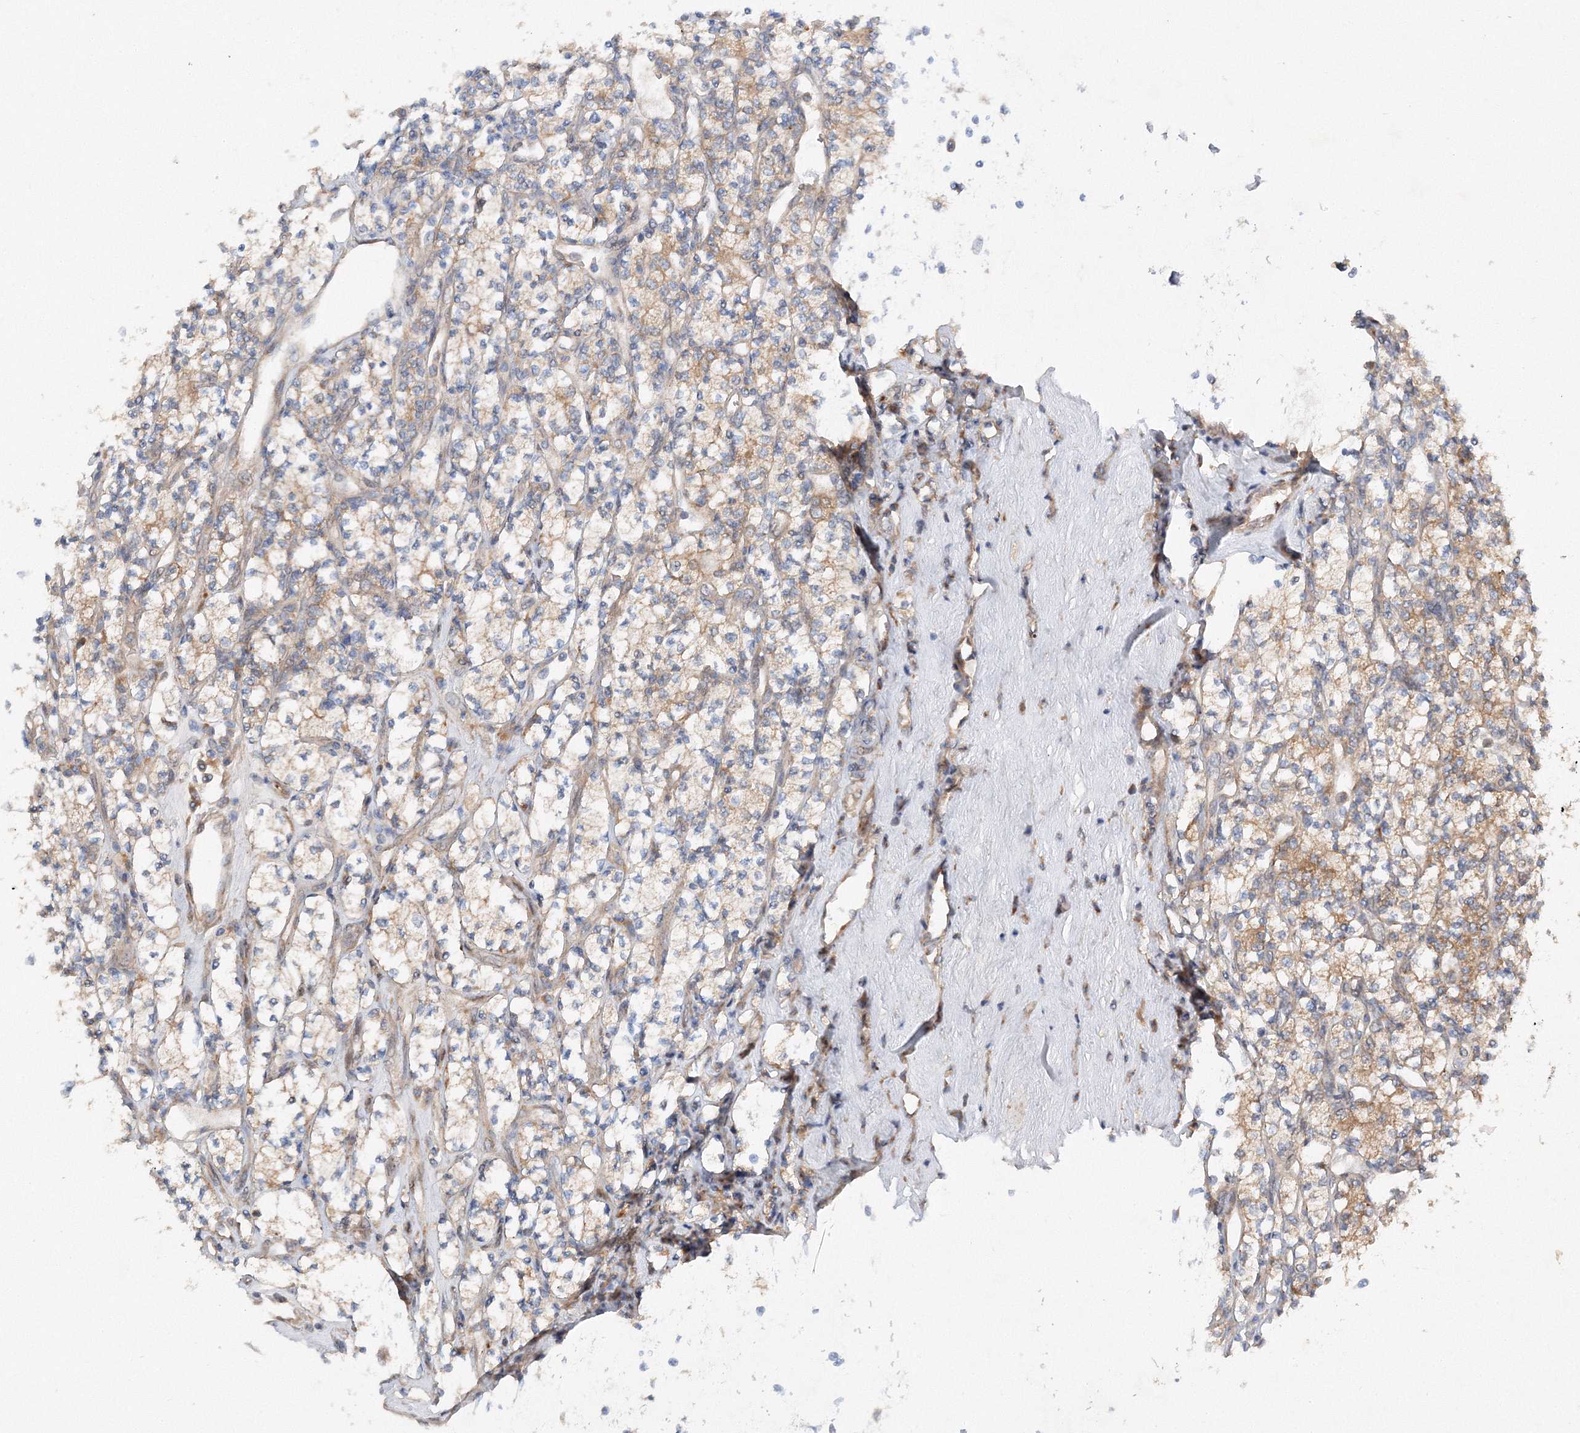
{"staining": {"intensity": "weak", "quantity": ">75%", "location": "cytoplasmic/membranous"}, "tissue": "renal cancer", "cell_type": "Tumor cells", "image_type": "cancer", "snomed": [{"axis": "morphology", "description": "Adenocarcinoma, NOS"}, {"axis": "topography", "description": "Kidney"}], "caption": "An image of renal cancer (adenocarcinoma) stained for a protein exhibits weak cytoplasmic/membranous brown staining in tumor cells.", "gene": "SLC36A1", "patient": {"sex": "male", "age": 77}}